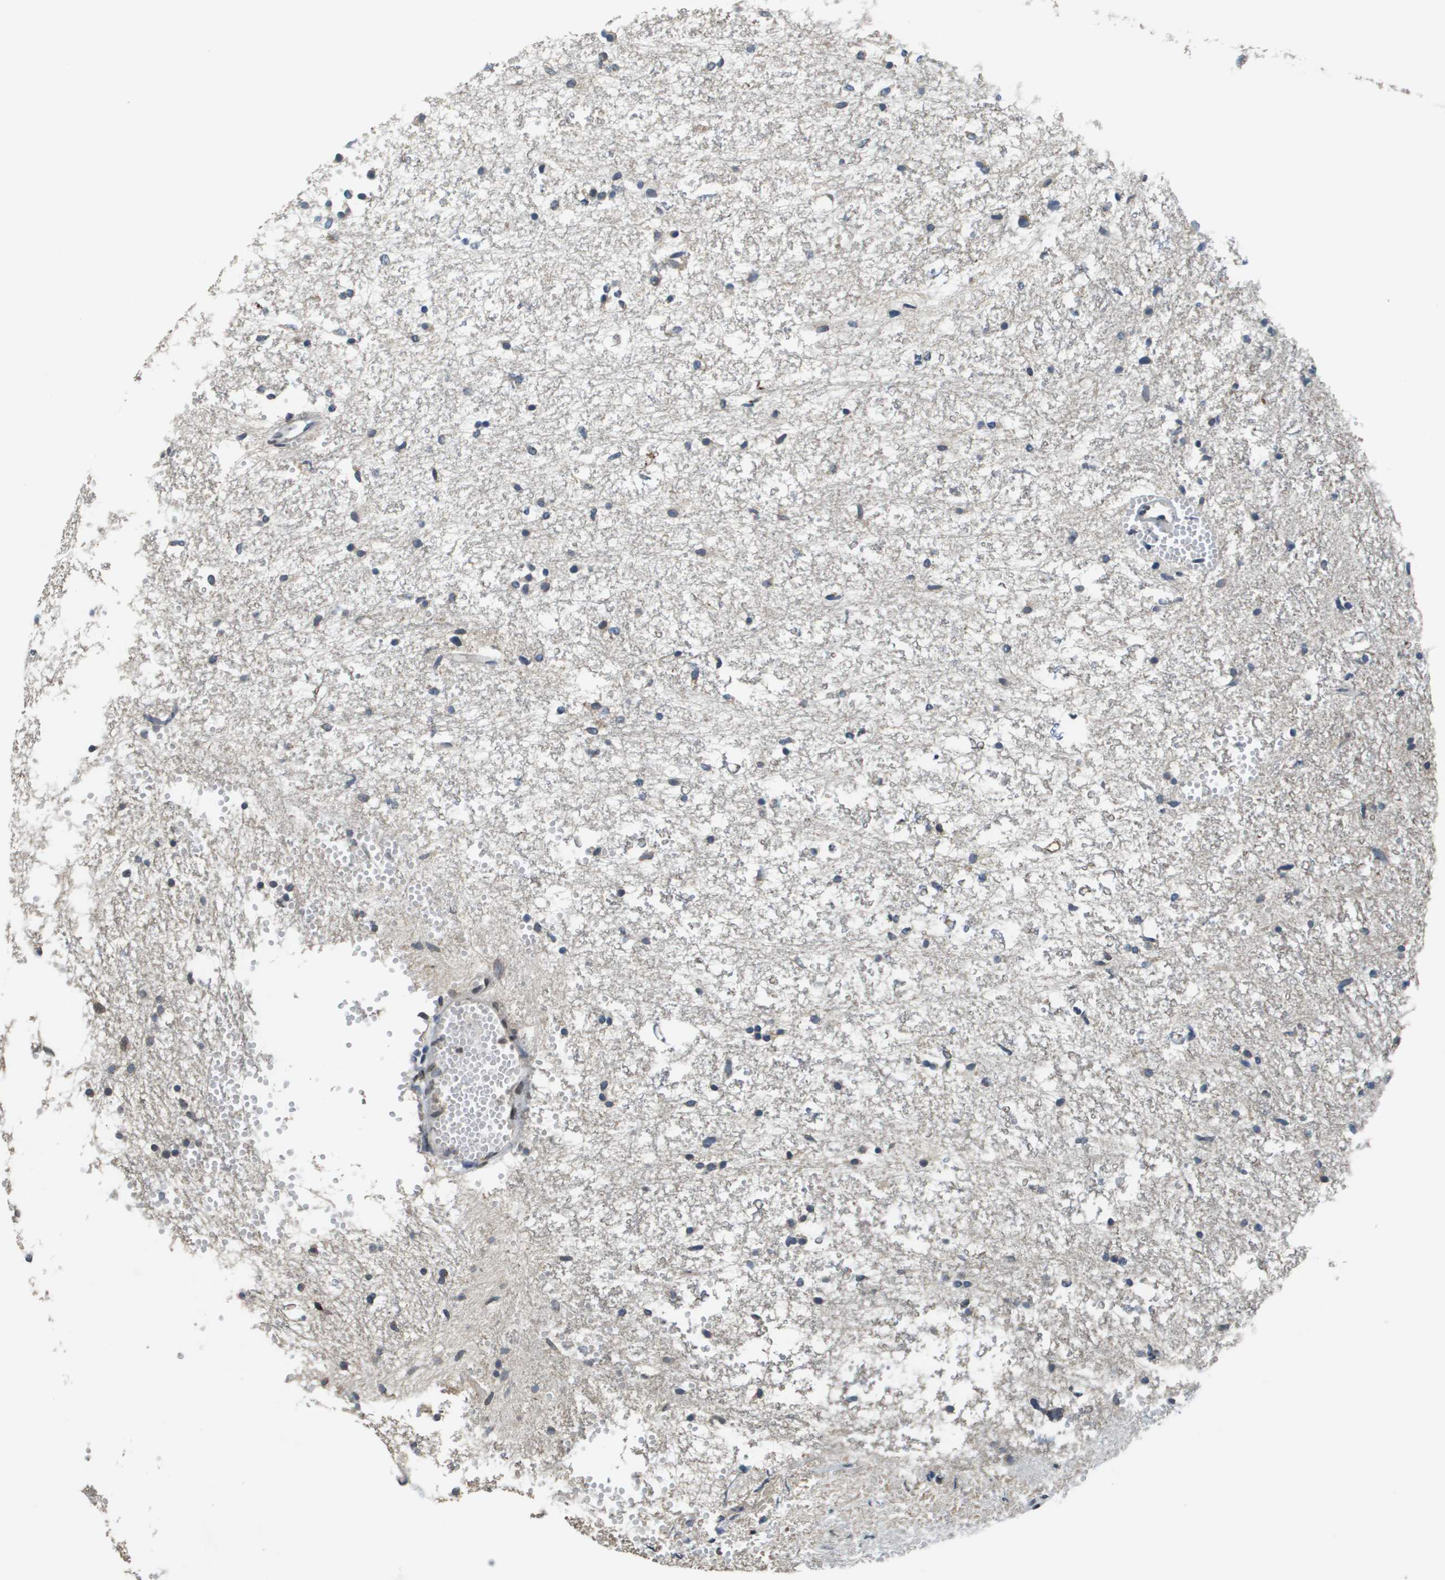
{"staining": {"intensity": "weak", "quantity": "<25%", "location": "cytoplasmic/membranous"}, "tissue": "glioma", "cell_type": "Tumor cells", "image_type": "cancer", "snomed": [{"axis": "morphology", "description": "Glioma, malignant, High grade"}, {"axis": "topography", "description": "Brain"}], "caption": "Human glioma stained for a protein using immunohistochemistry shows no positivity in tumor cells.", "gene": "FANCC", "patient": {"sex": "female", "age": 59}}